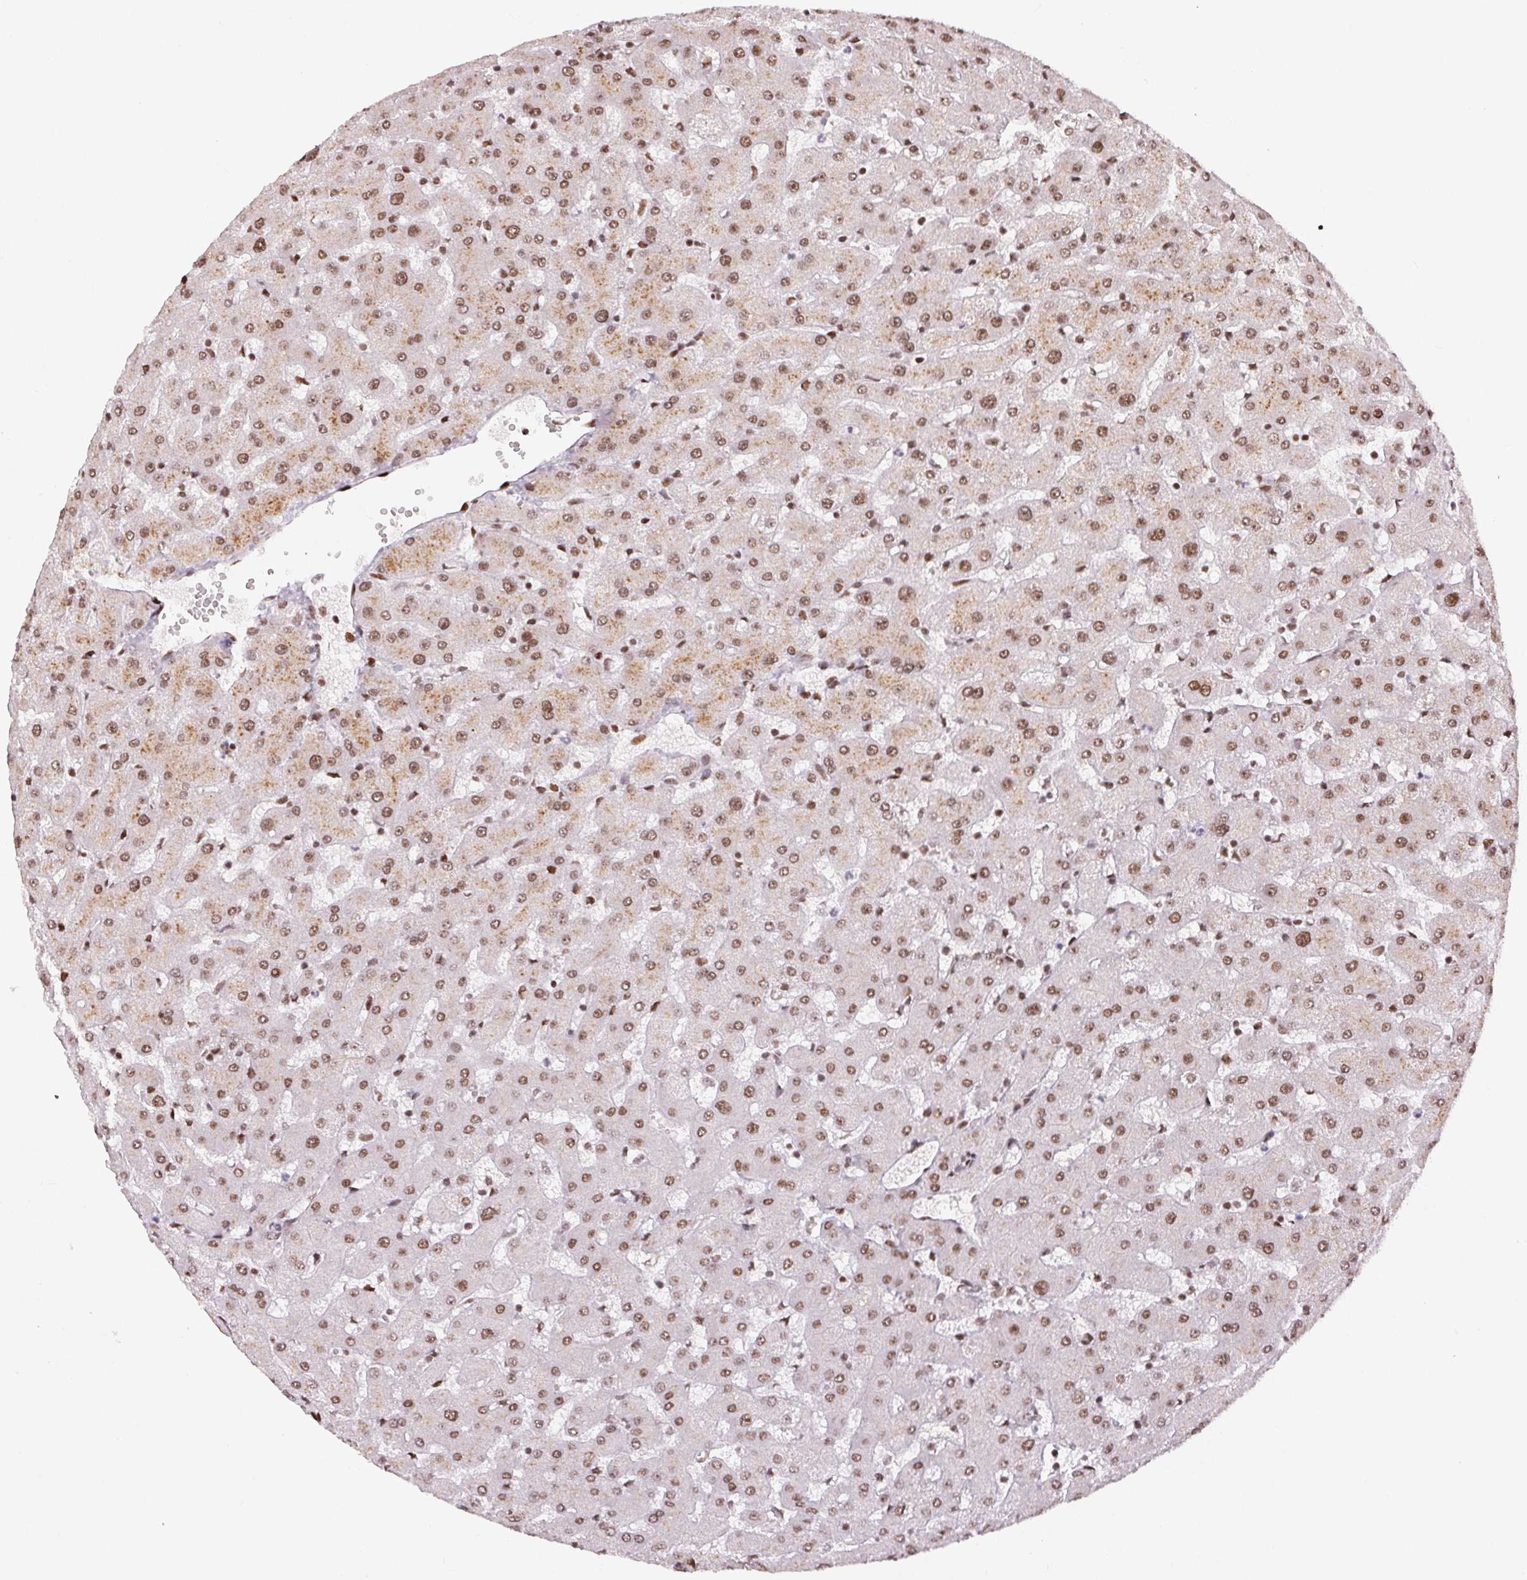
{"staining": {"intensity": "moderate", "quantity": ">75%", "location": "nuclear"}, "tissue": "liver", "cell_type": "Cholangiocytes", "image_type": "normal", "snomed": [{"axis": "morphology", "description": "Normal tissue, NOS"}, {"axis": "topography", "description": "Liver"}], "caption": "The immunohistochemical stain shows moderate nuclear positivity in cholangiocytes of unremarkable liver.", "gene": "ZNF80", "patient": {"sex": "female", "age": 63}}